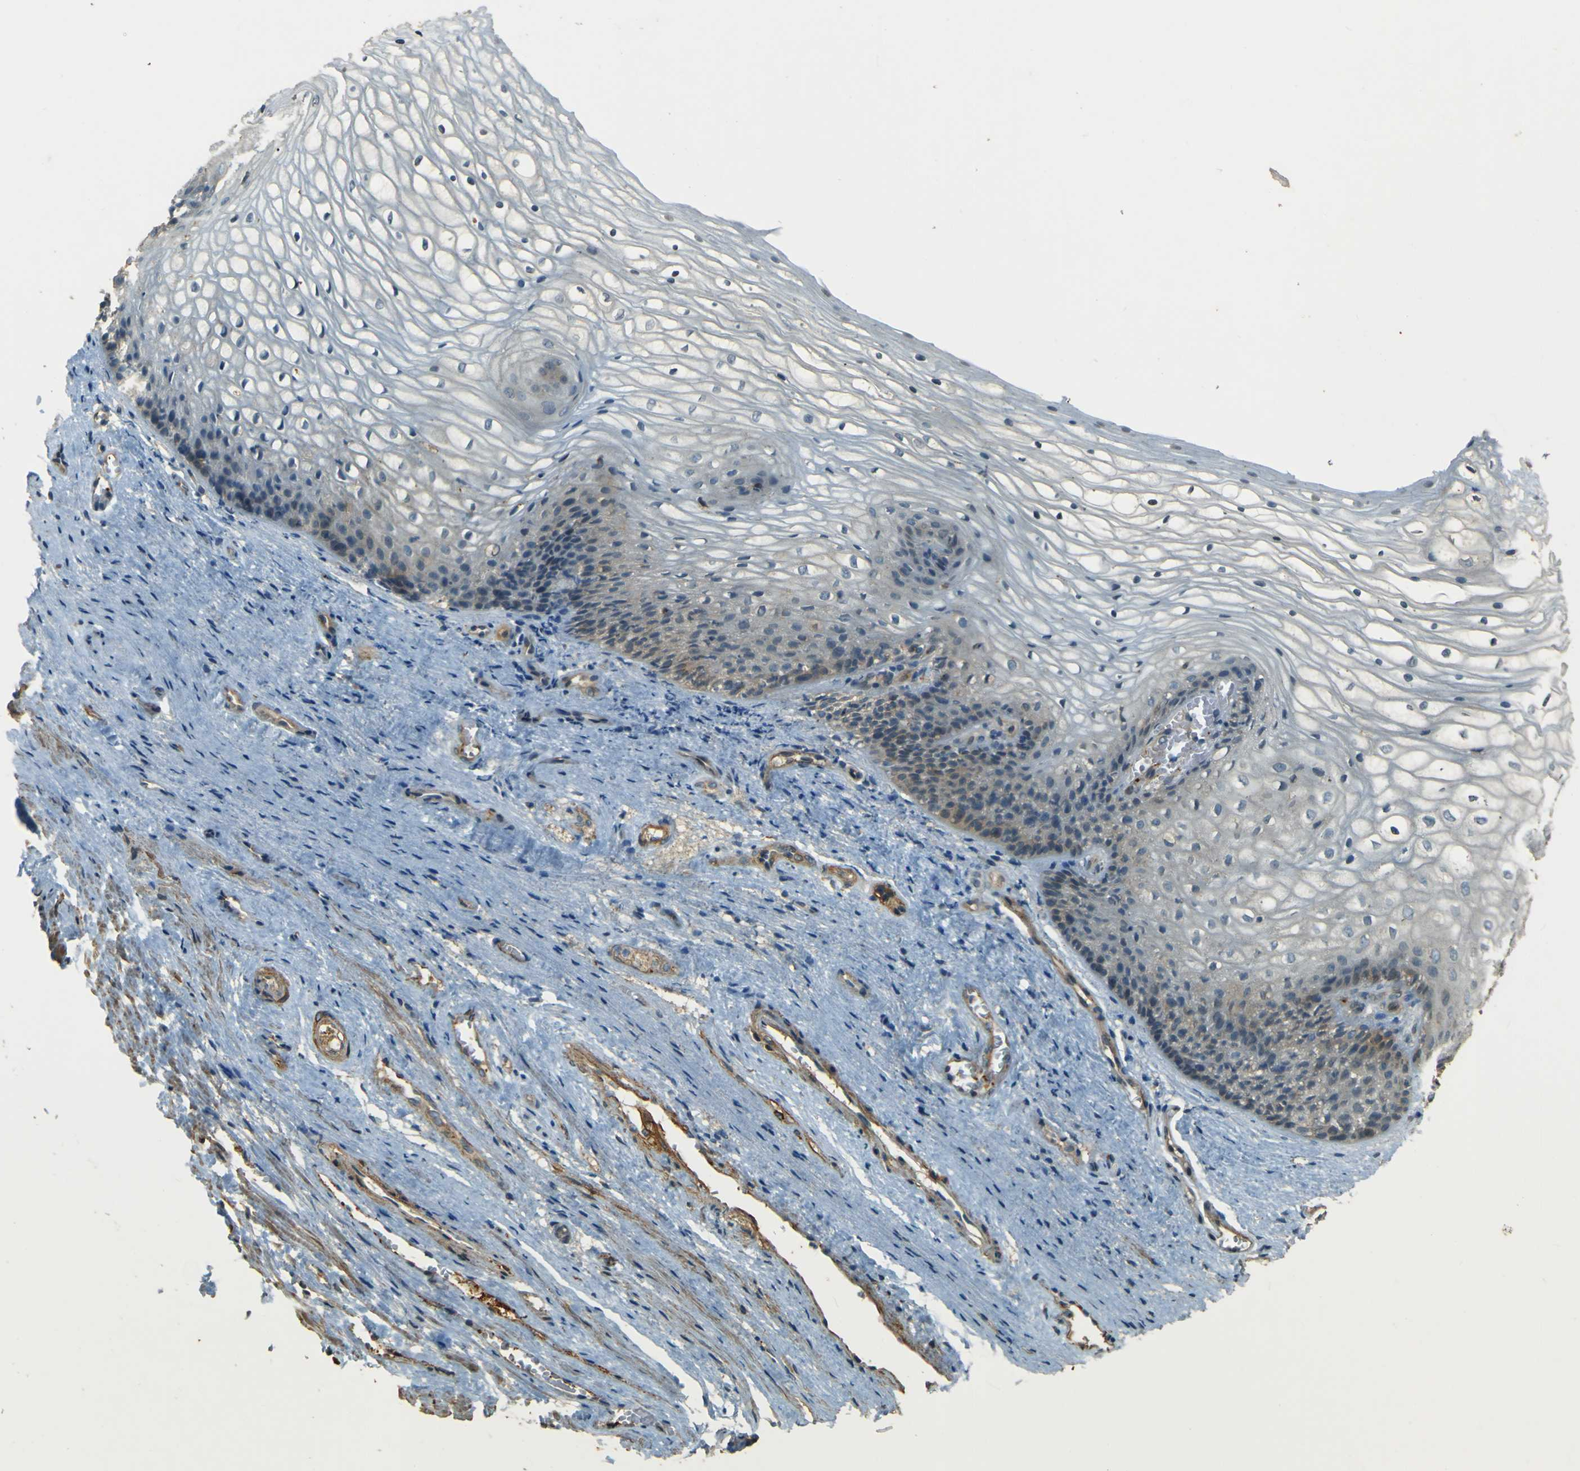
{"staining": {"intensity": "weak", "quantity": "<25%", "location": "cytoplasmic/membranous"}, "tissue": "vagina", "cell_type": "Squamous epithelial cells", "image_type": "normal", "snomed": [{"axis": "morphology", "description": "Normal tissue, NOS"}, {"axis": "topography", "description": "Vagina"}], "caption": "Immunohistochemistry photomicrograph of benign vagina stained for a protein (brown), which demonstrates no positivity in squamous epithelial cells.", "gene": "NEXN", "patient": {"sex": "female", "age": 34}}